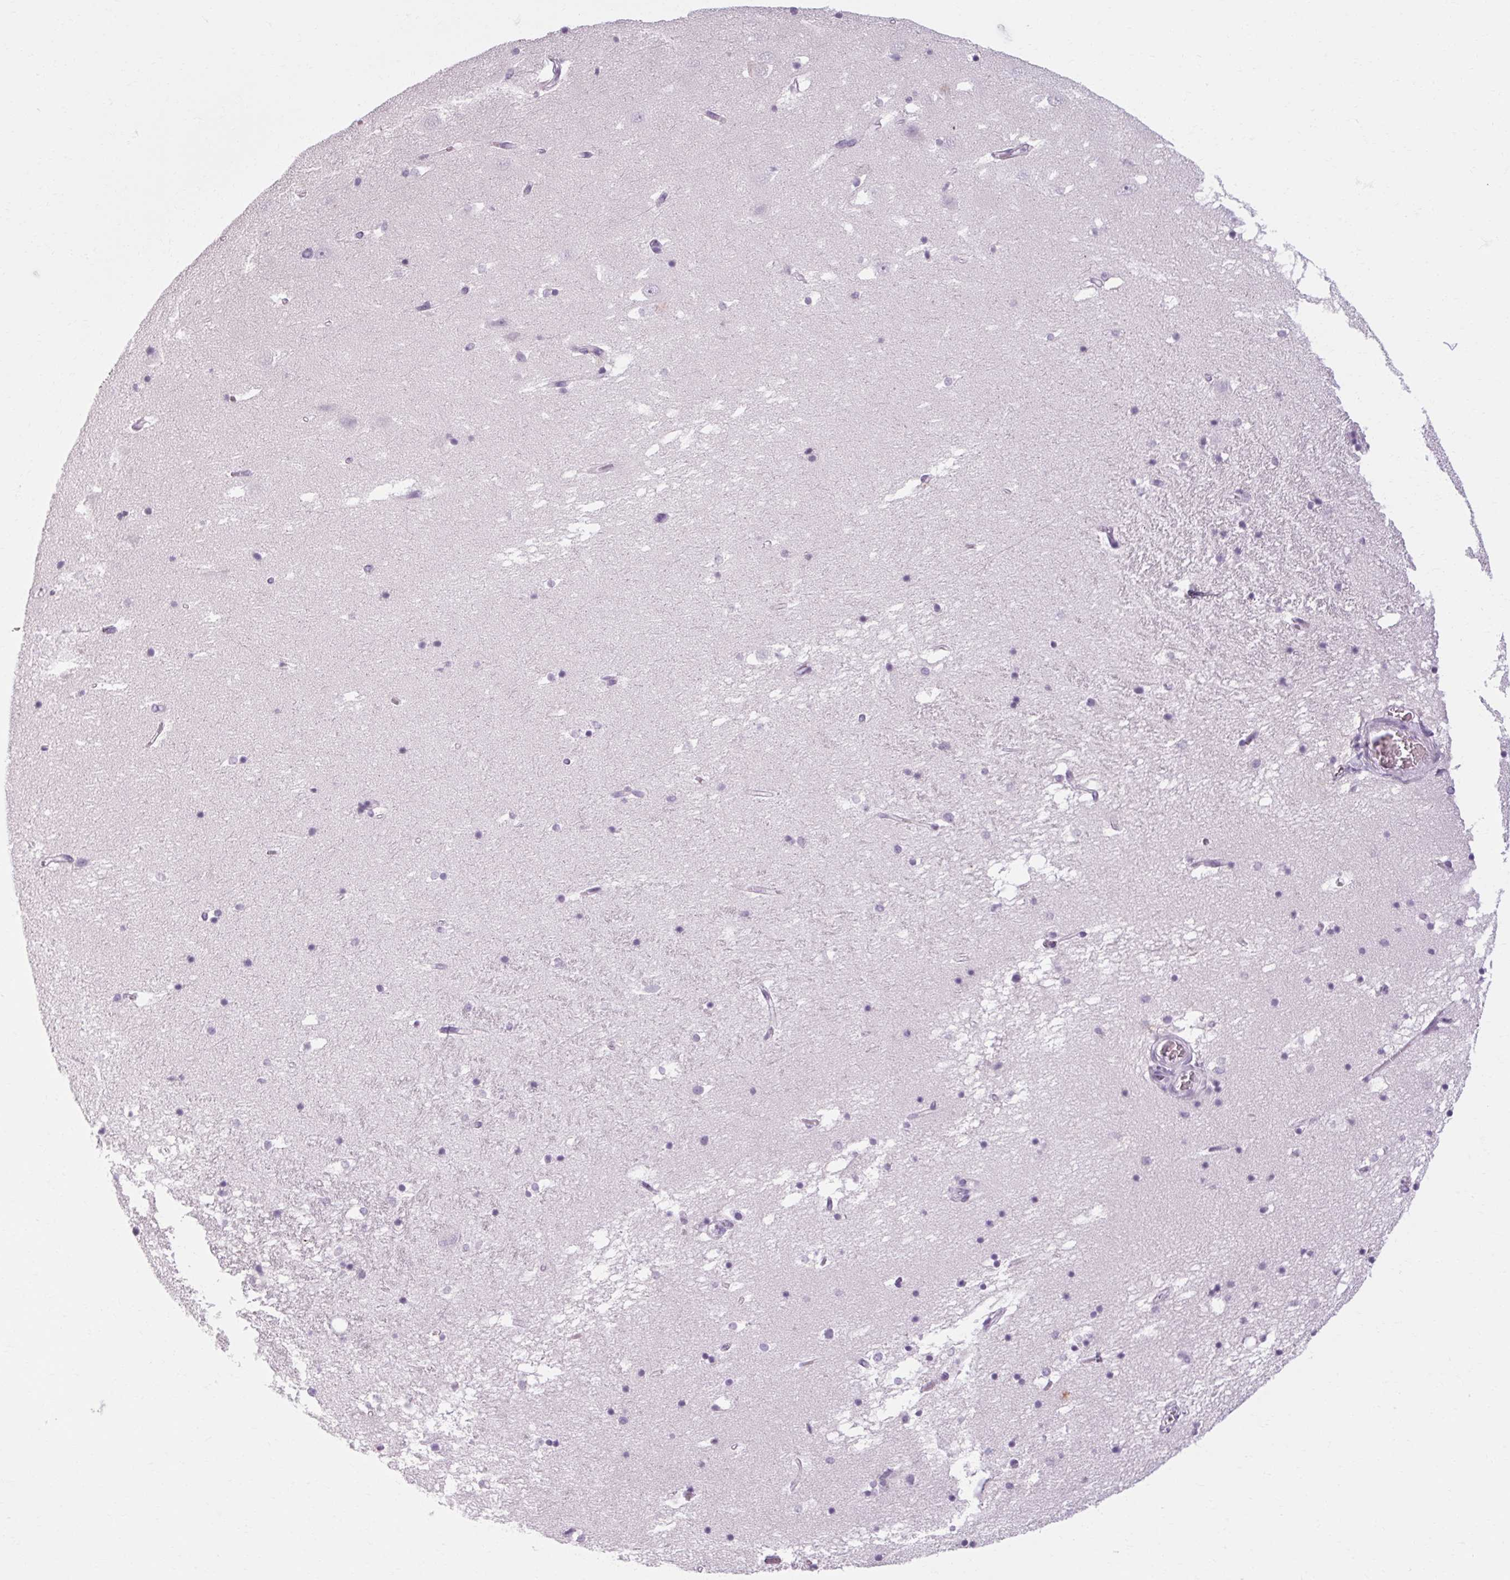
{"staining": {"intensity": "negative", "quantity": "none", "location": "none"}, "tissue": "hippocampus", "cell_type": "Glial cells", "image_type": "normal", "snomed": [{"axis": "morphology", "description": "Normal tissue, NOS"}, {"axis": "topography", "description": "Hippocampus"}], "caption": "Protein analysis of benign hippocampus reveals no significant expression in glial cells. The staining is performed using DAB (3,3'-diaminobenzidine) brown chromogen with nuclei counter-stained in using hematoxylin.", "gene": "POMC", "patient": {"sex": "male", "age": 58}}